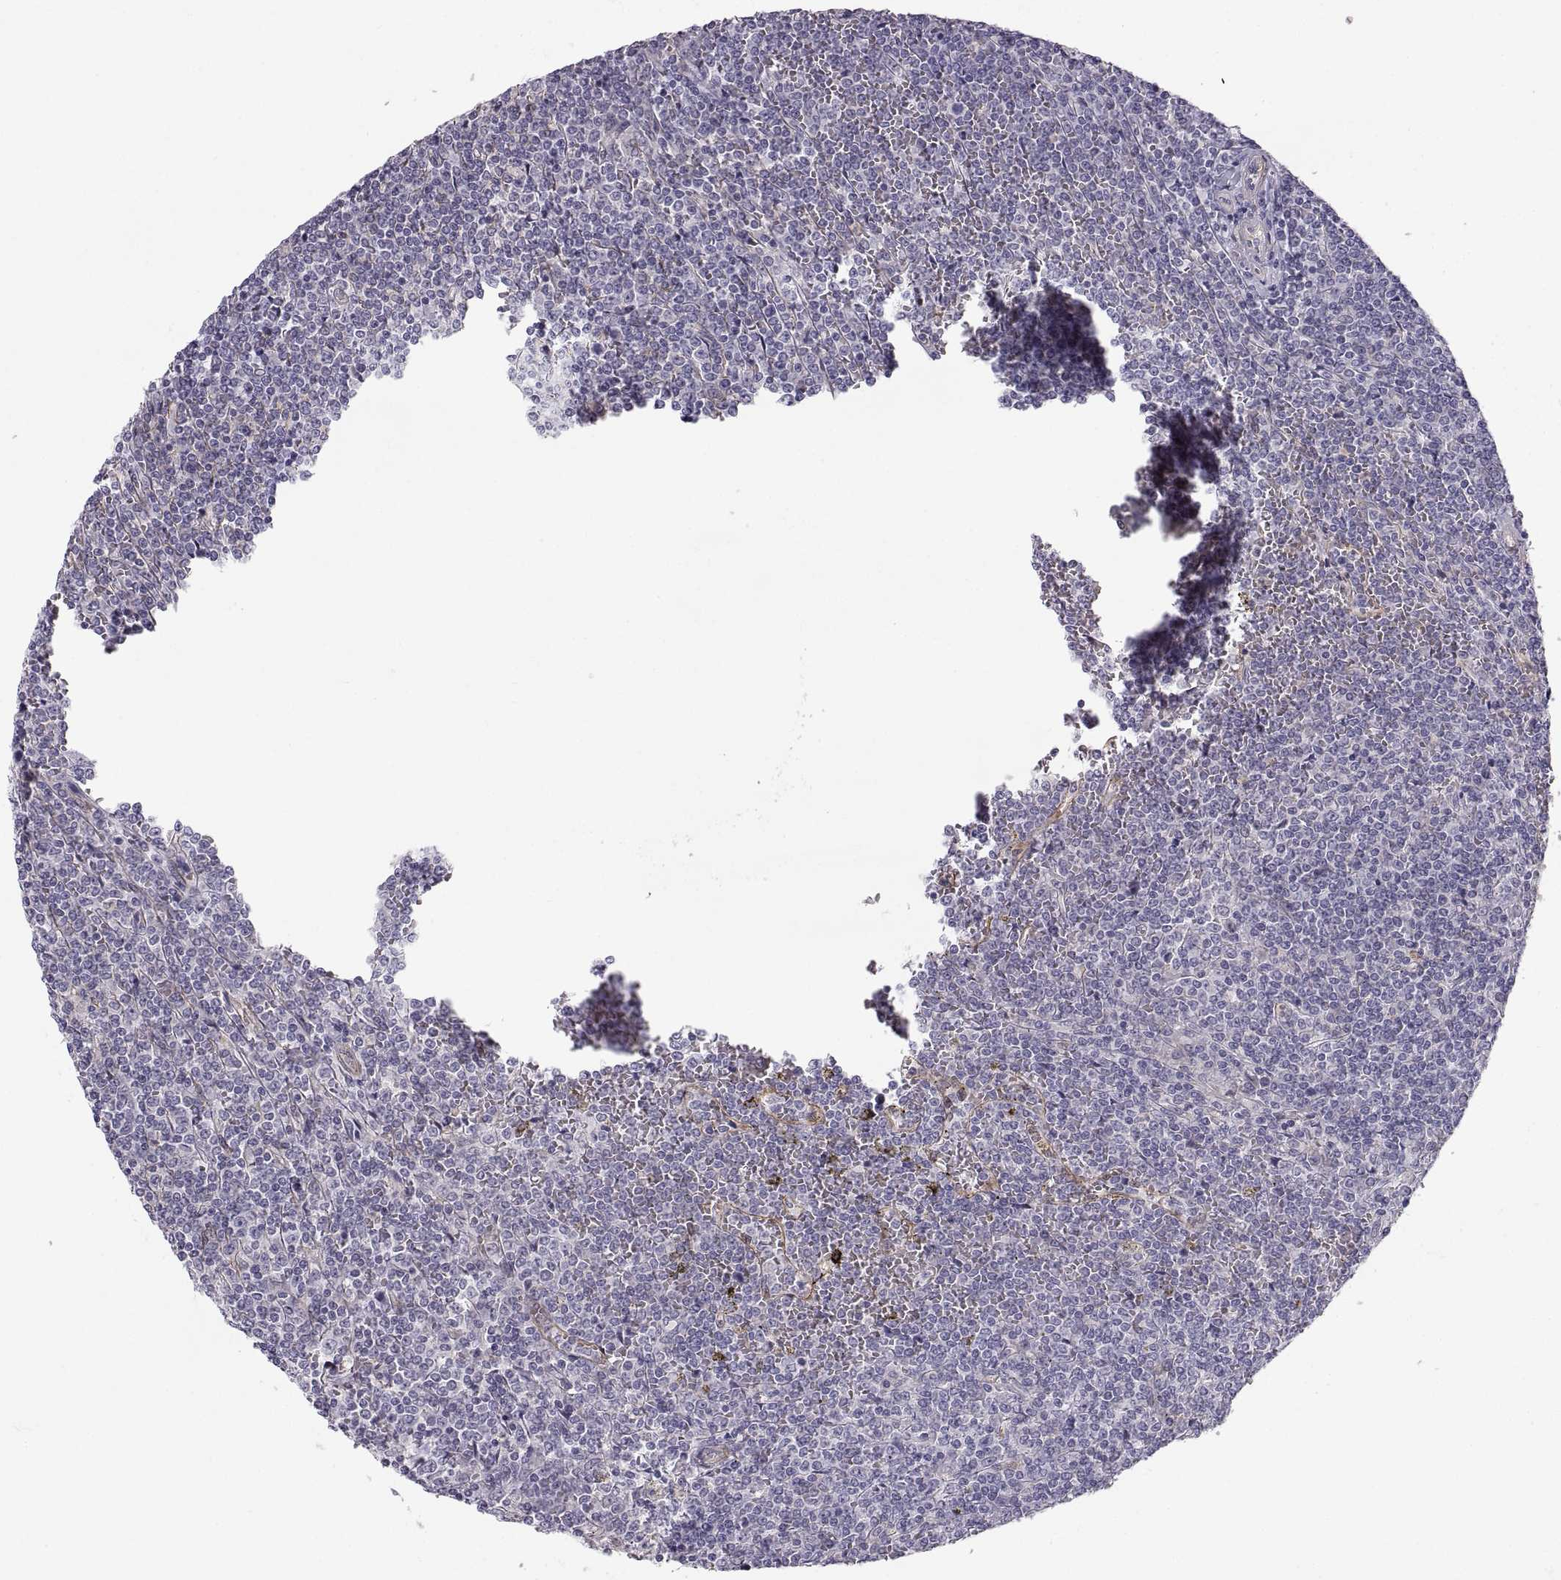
{"staining": {"intensity": "negative", "quantity": "none", "location": "none"}, "tissue": "lymphoma", "cell_type": "Tumor cells", "image_type": "cancer", "snomed": [{"axis": "morphology", "description": "Malignant lymphoma, non-Hodgkin's type, Low grade"}, {"axis": "topography", "description": "Spleen"}], "caption": "The image reveals no significant positivity in tumor cells of lymphoma. The staining was performed using DAB to visualize the protein expression in brown, while the nuclei were stained in blue with hematoxylin (Magnification: 20x).", "gene": "PGM5", "patient": {"sex": "female", "age": 19}}